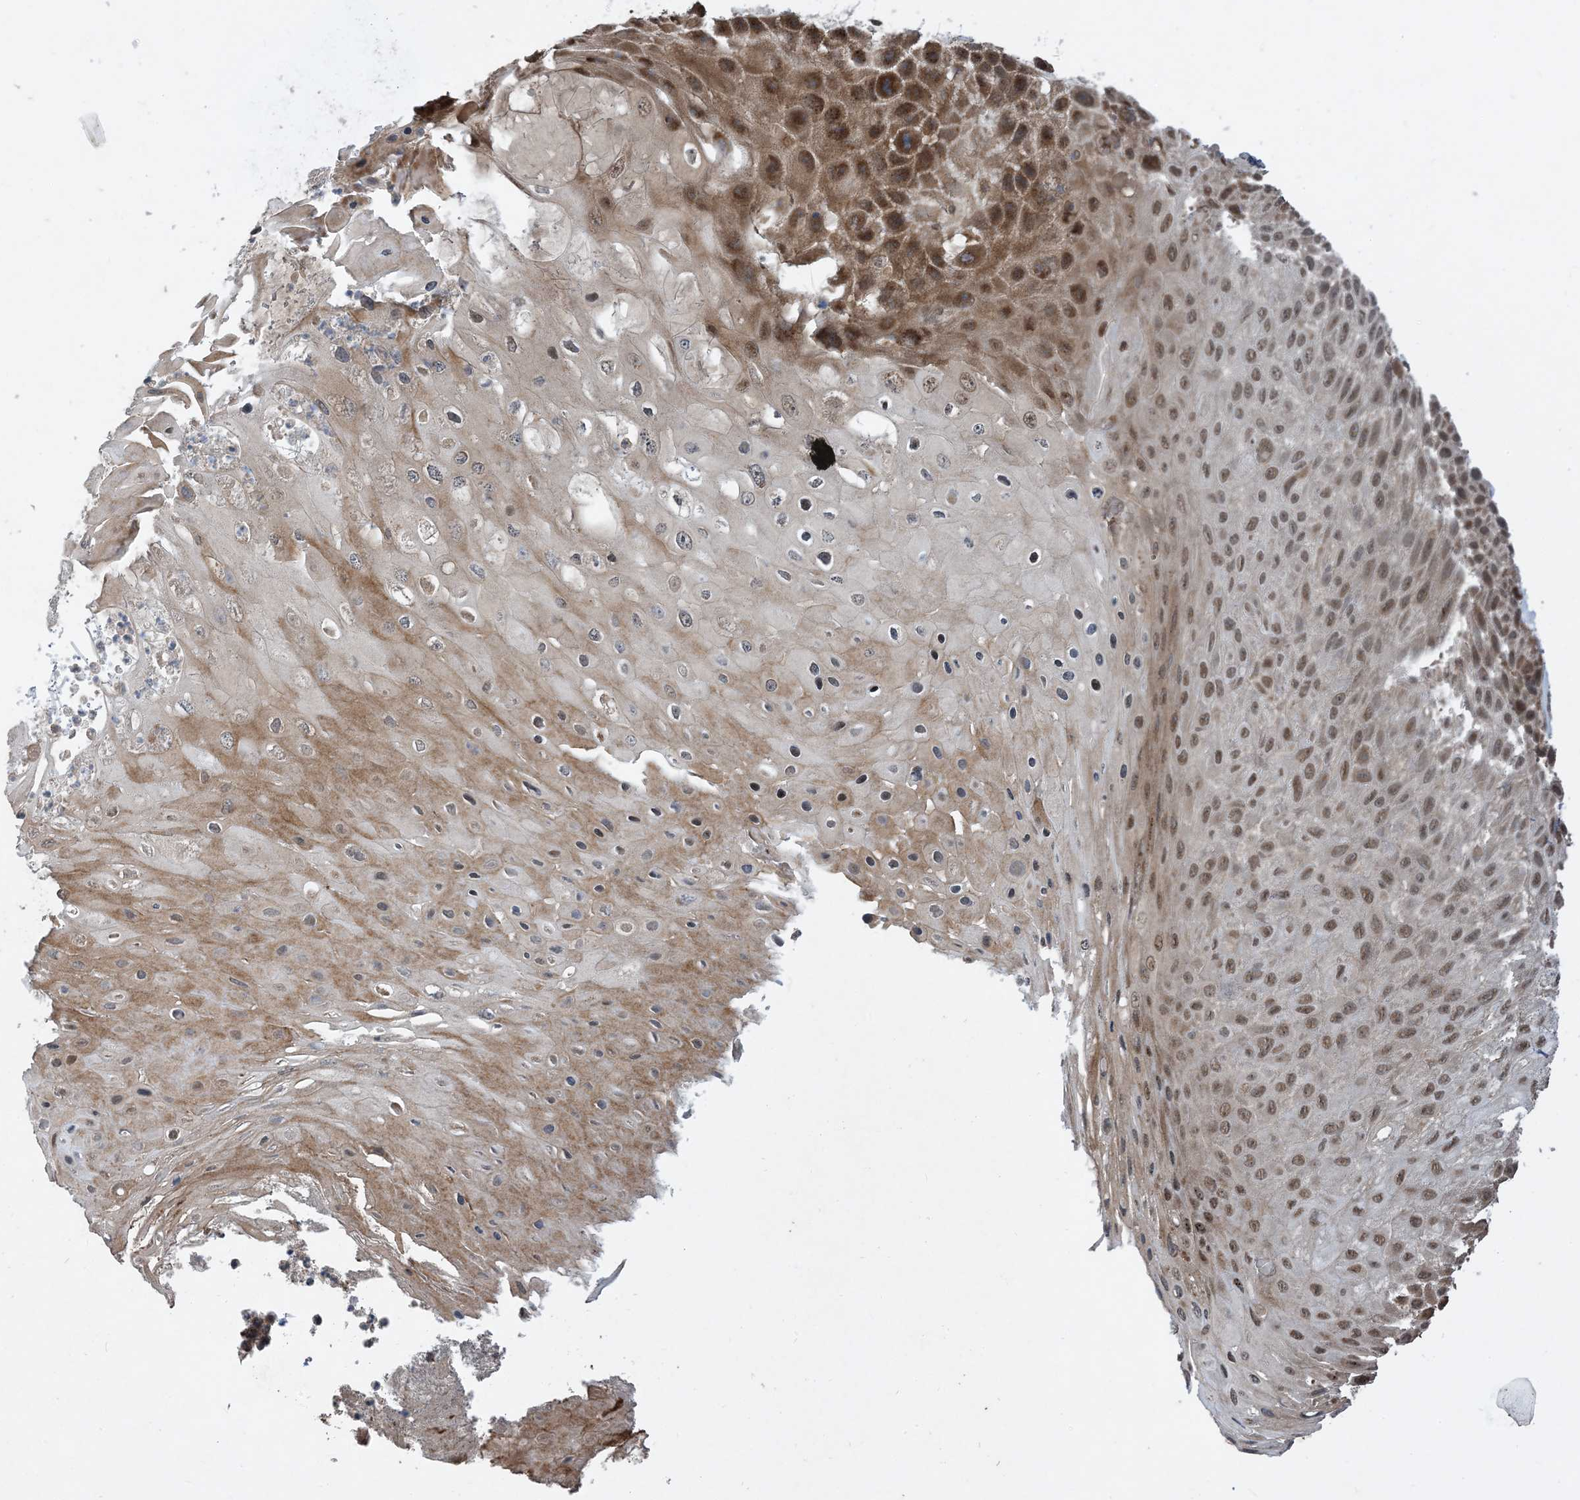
{"staining": {"intensity": "moderate", "quantity": ">75%", "location": "cytoplasmic/membranous,nuclear"}, "tissue": "skin cancer", "cell_type": "Tumor cells", "image_type": "cancer", "snomed": [{"axis": "morphology", "description": "Squamous cell carcinoma, NOS"}, {"axis": "topography", "description": "Skin"}], "caption": "IHC (DAB) staining of squamous cell carcinoma (skin) demonstrates moderate cytoplasmic/membranous and nuclear protein positivity in about >75% of tumor cells.", "gene": "PUSL1", "patient": {"sex": "female", "age": 88}}